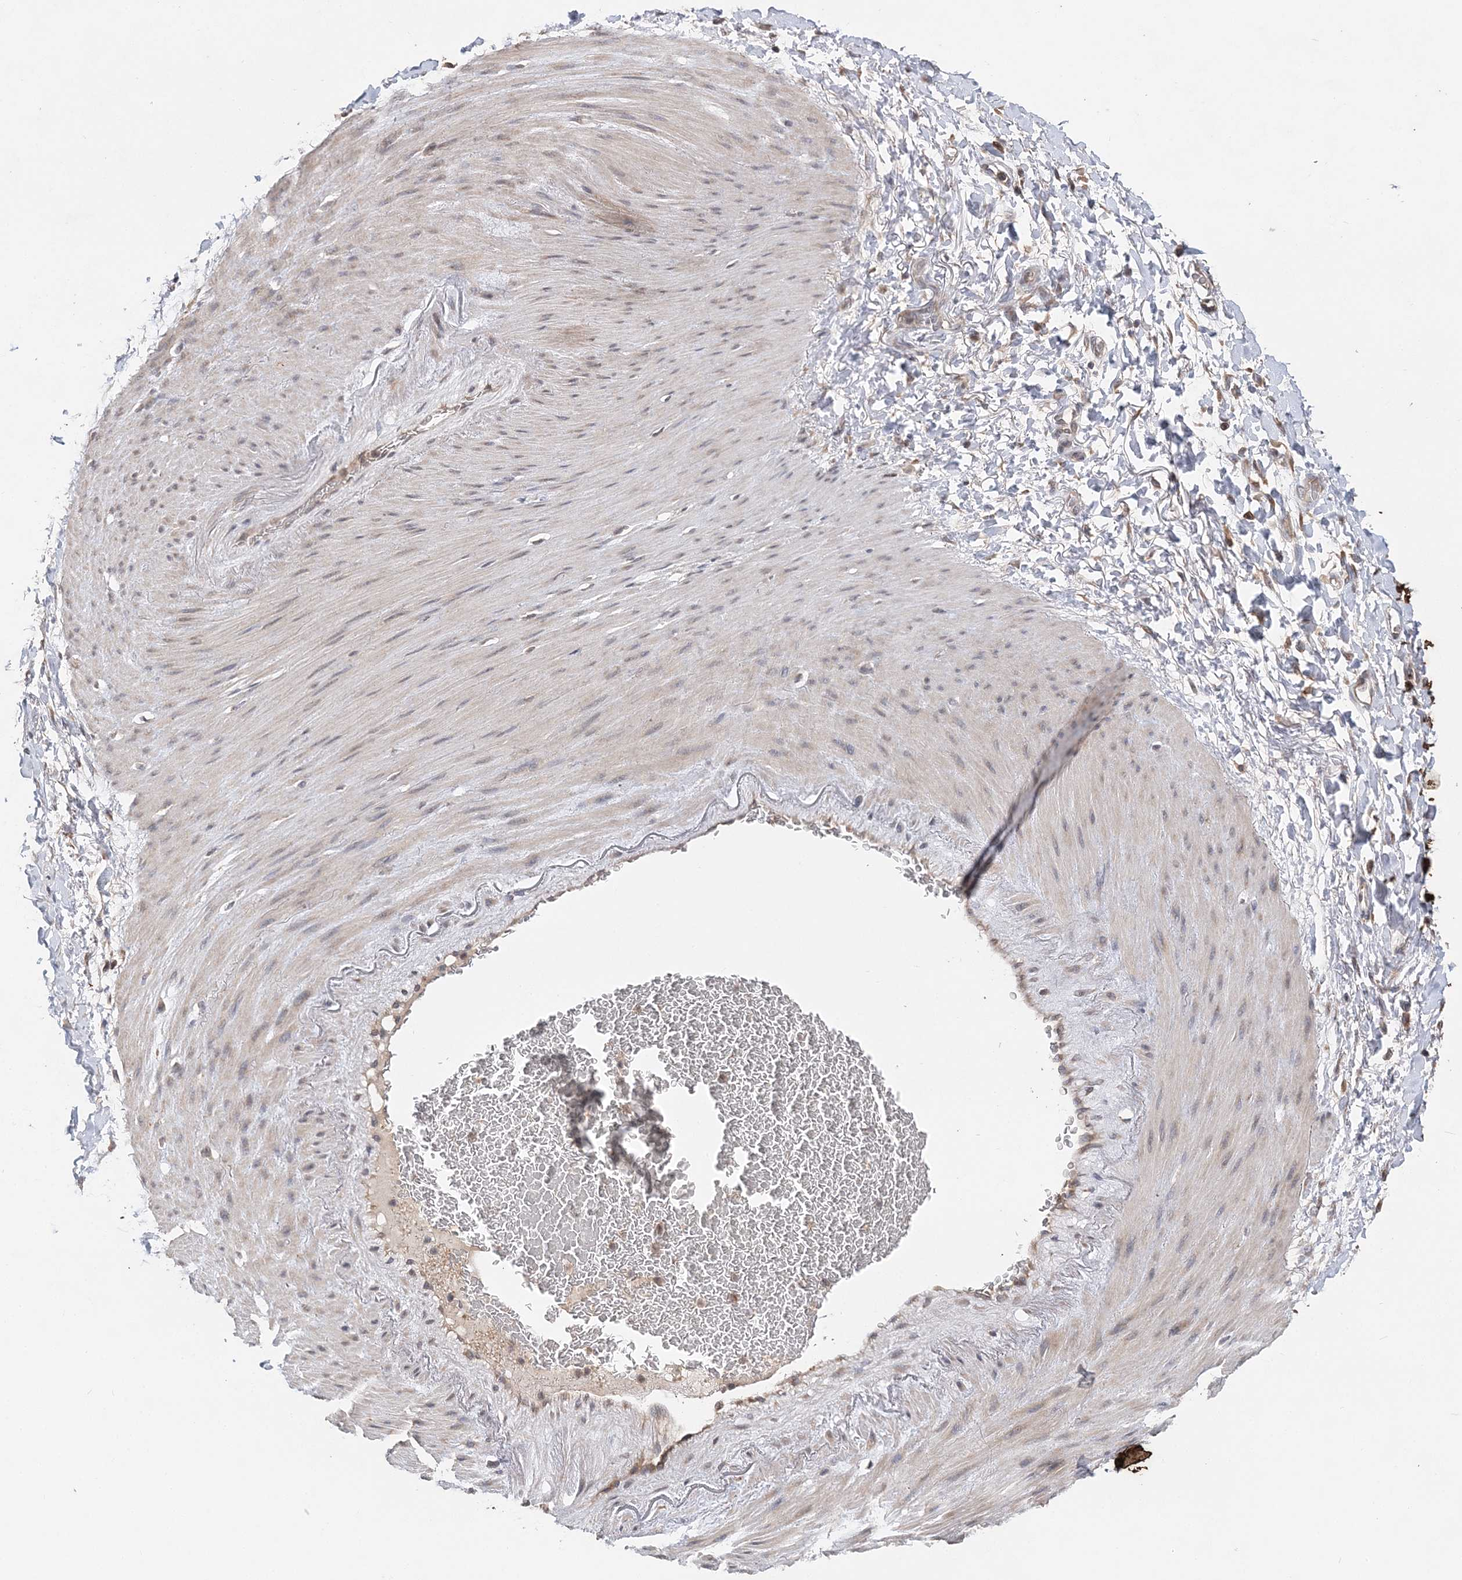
{"staining": {"intensity": "moderate", "quantity": ">75%", "location": "cytoplasmic/membranous"}, "tissue": "adipose tissue", "cell_type": "Adipocytes", "image_type": "normal", "snomed": [{"axis": "morphology", "description": "Normal tissue, NOS"}, {"axis": "morphology", "description": "Adenocarcinoma, NOS"}, {"axis": "topography", "description": "Esophagus"}], "caption": "Immunohistochemistry (DAB (3,3'-diaminobenzidine)) staining of benign adipose tissue demonstrates moderate cytoplasmic/membranous protein positivity in about >75% of adipocytes.", "gene": "RAB14", "patient": {"sex": "male", "age": 62}}